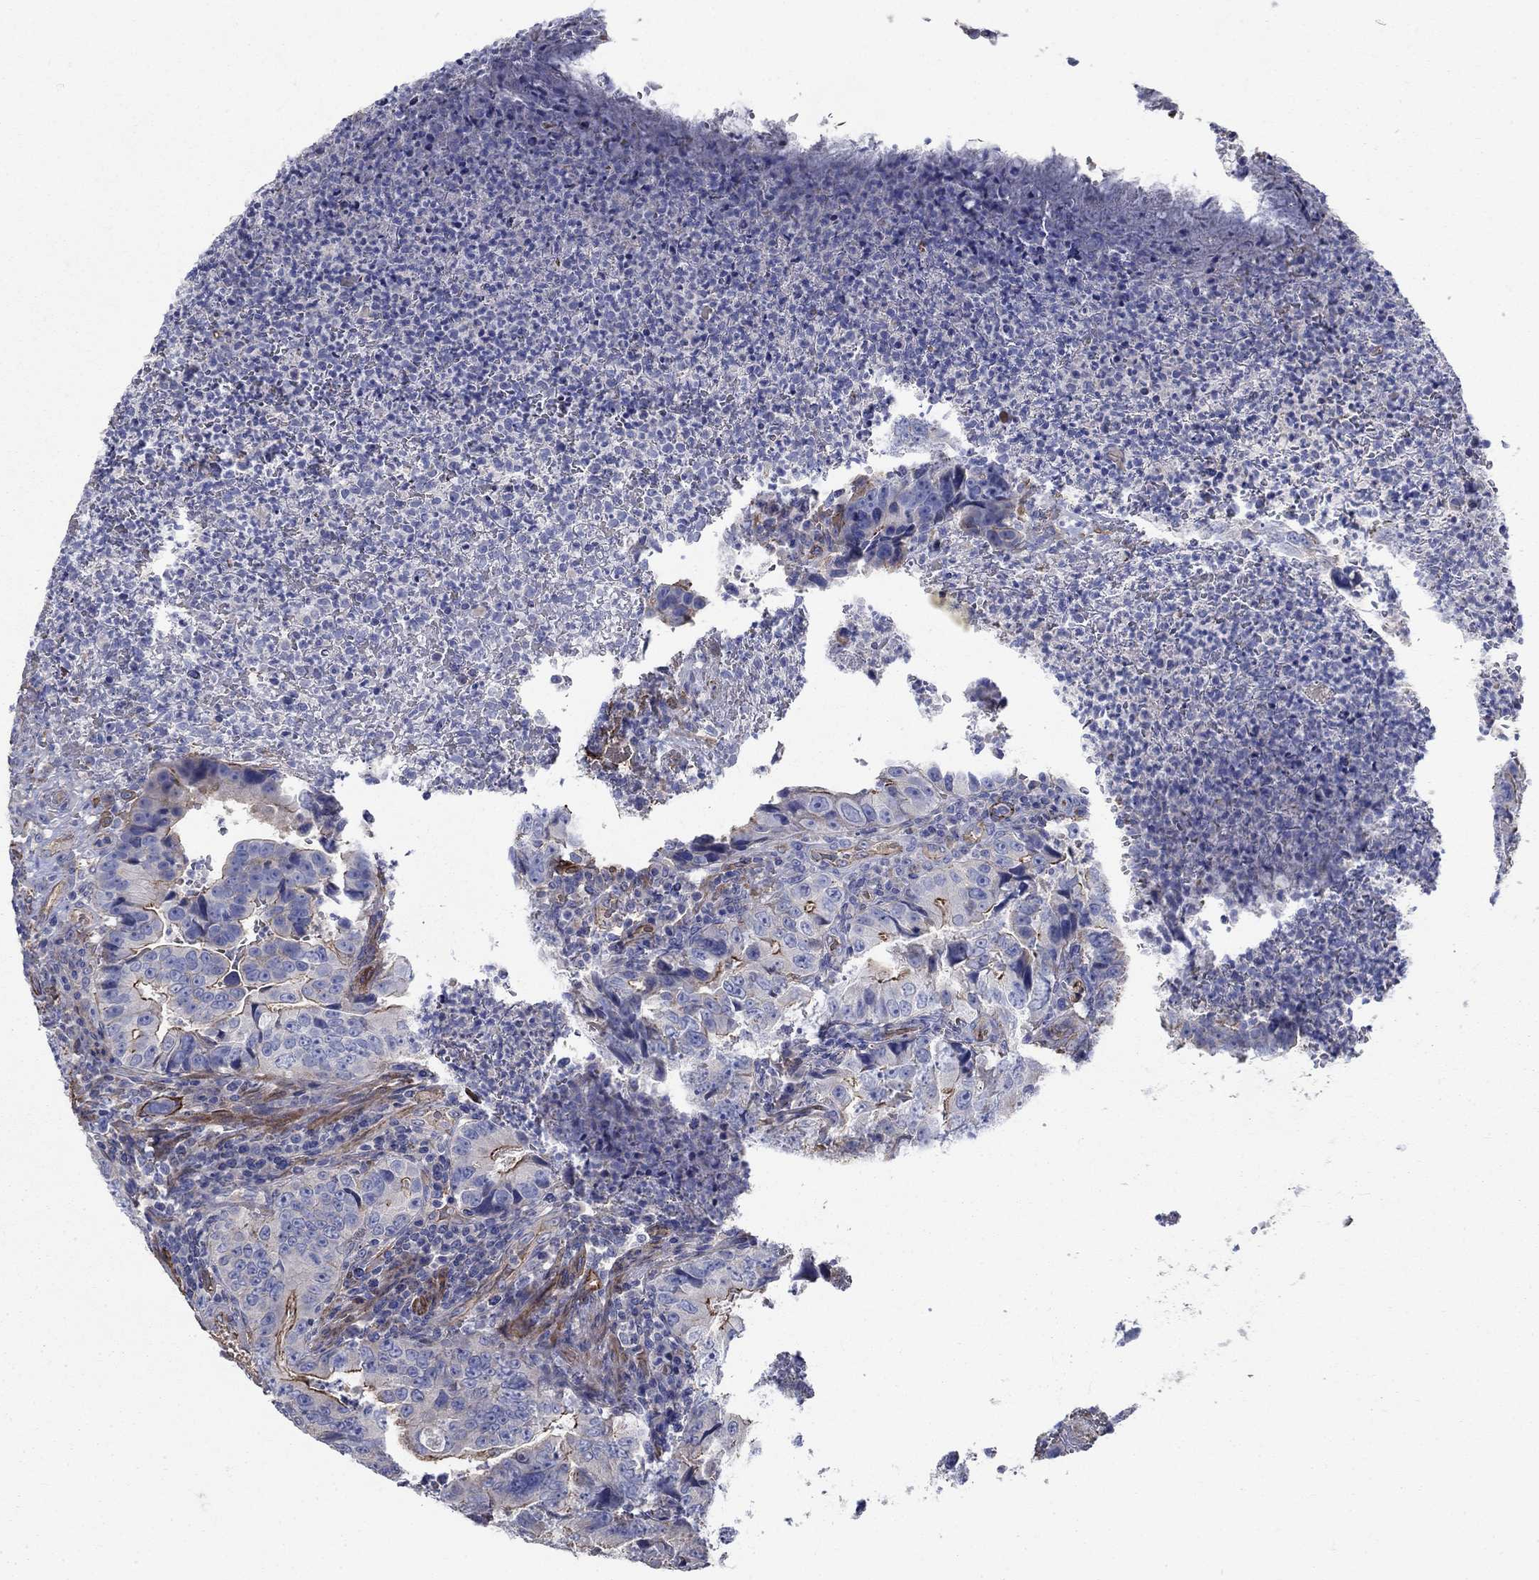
{"staining": {"intensity": "strong", "quantity": "<25%", "location": "cytoplasmic/membranous"}, "tissue": "colorectal cancer", "cell_type": "Tumor cells", "image_type": "cancer", "snomed": [{"axis": "morphology", "description": "Adenocarcinoma, NOS"}, {"axis": "topography", "description": "Colon"}], "caption": "Immunohistochemical staining of colorectal cancer reveals medium levels of strong cytoplasmic/membranous staining in about <25% of tumor cells.", "gene": "FLNC", "patient": {"sex": "female", "age": 72}}